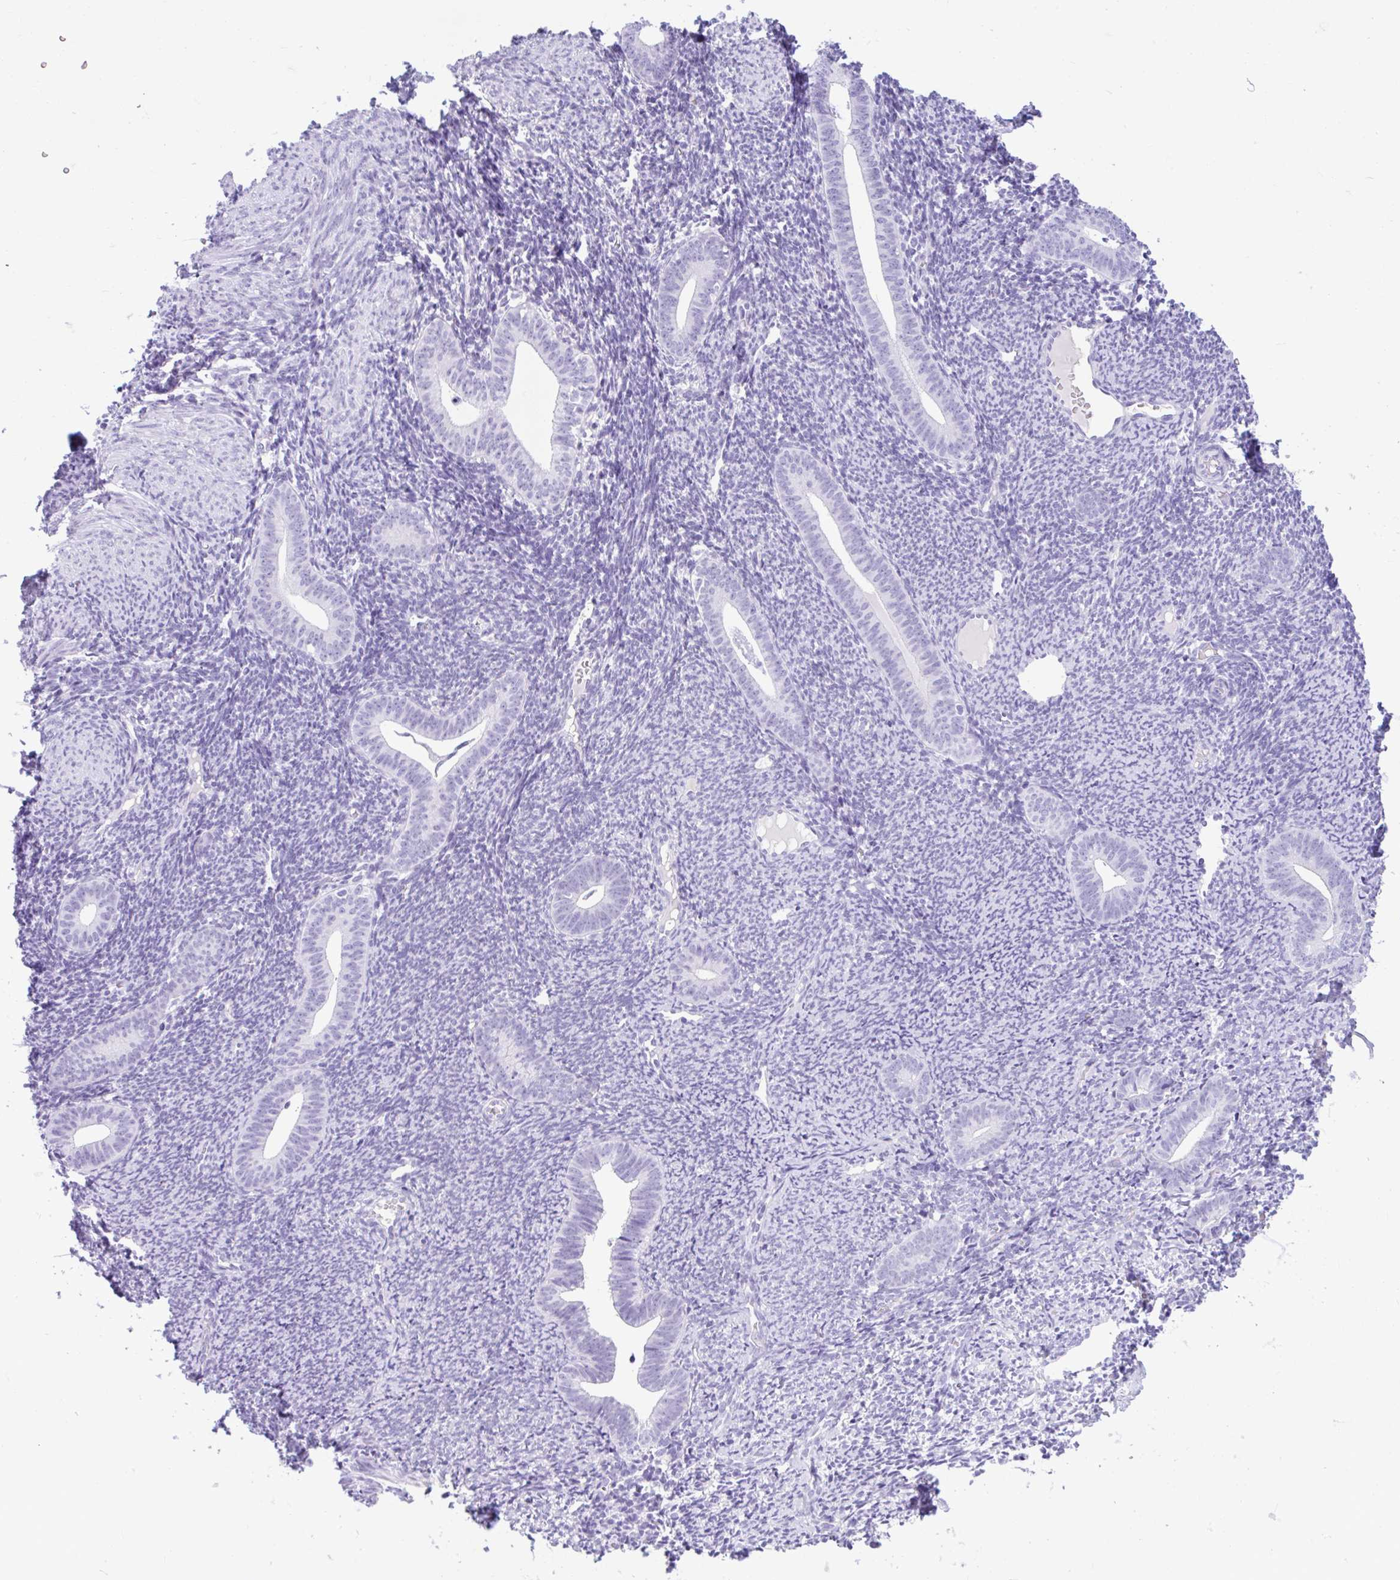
{"staining": {"intensity": "negative", "quantity": "none", "location": "none"}, "tissue": "endometrium", "cell_type": "Cells in endometrial stroma", "image_type": "normal", "snomed": [{"axis": "morphology", "description": "Normal tissue, NOS"}, {"axis": "topography", "description": "Endometrium"}], "caption": "Immunohistochemical staining of benign endometrium reveals no significant staining in cells in endometrial stroma.", "gene": "ZNF319", "patient": {"sex": "female", "age": 39}}